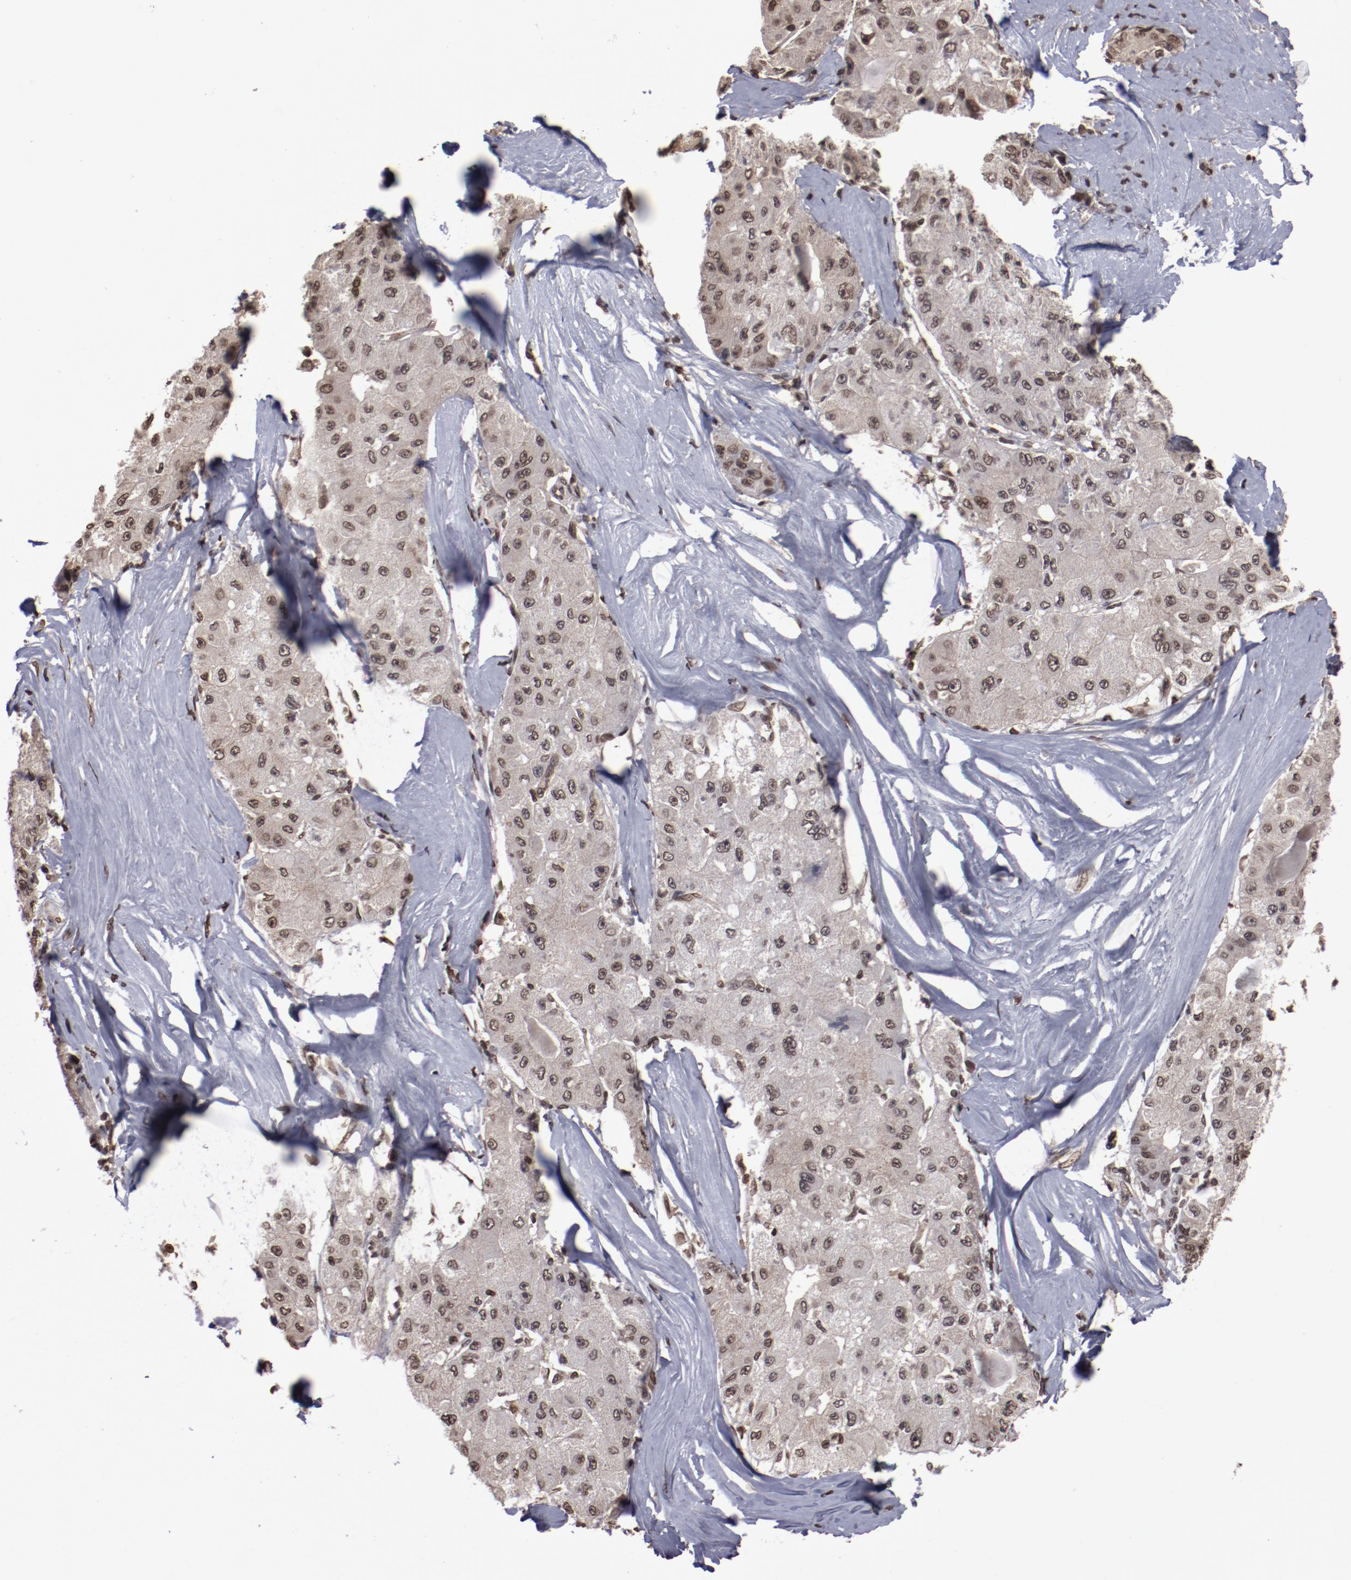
{"staining": {"intensity": "weak", "quantity": ">75%", "location": "nuclear"}, "tissue": "liver cancer", "cell_type": "Tumor cells", "image_type": "cancer", "snomed": [{"axis": "morphology", "description": "Carcinoma, Hepatocellular, NOS"}, {"axis": "topography", "description": "Liver"}], "caption": "The photomicrograph demonstrates staining of liver hepatocellular carcinoma, revealing weak nuclear protein expression (brown color) within tumor cells. The staining was performed using DAB (3,3'-diaminobenzidine) to visualize the protein expression in brown, while the nuclei were stained in blue with hematoxylin (Magnification: 20x).", "gene": "AKT1", "patient": {"sex": "male", "age": 80}}